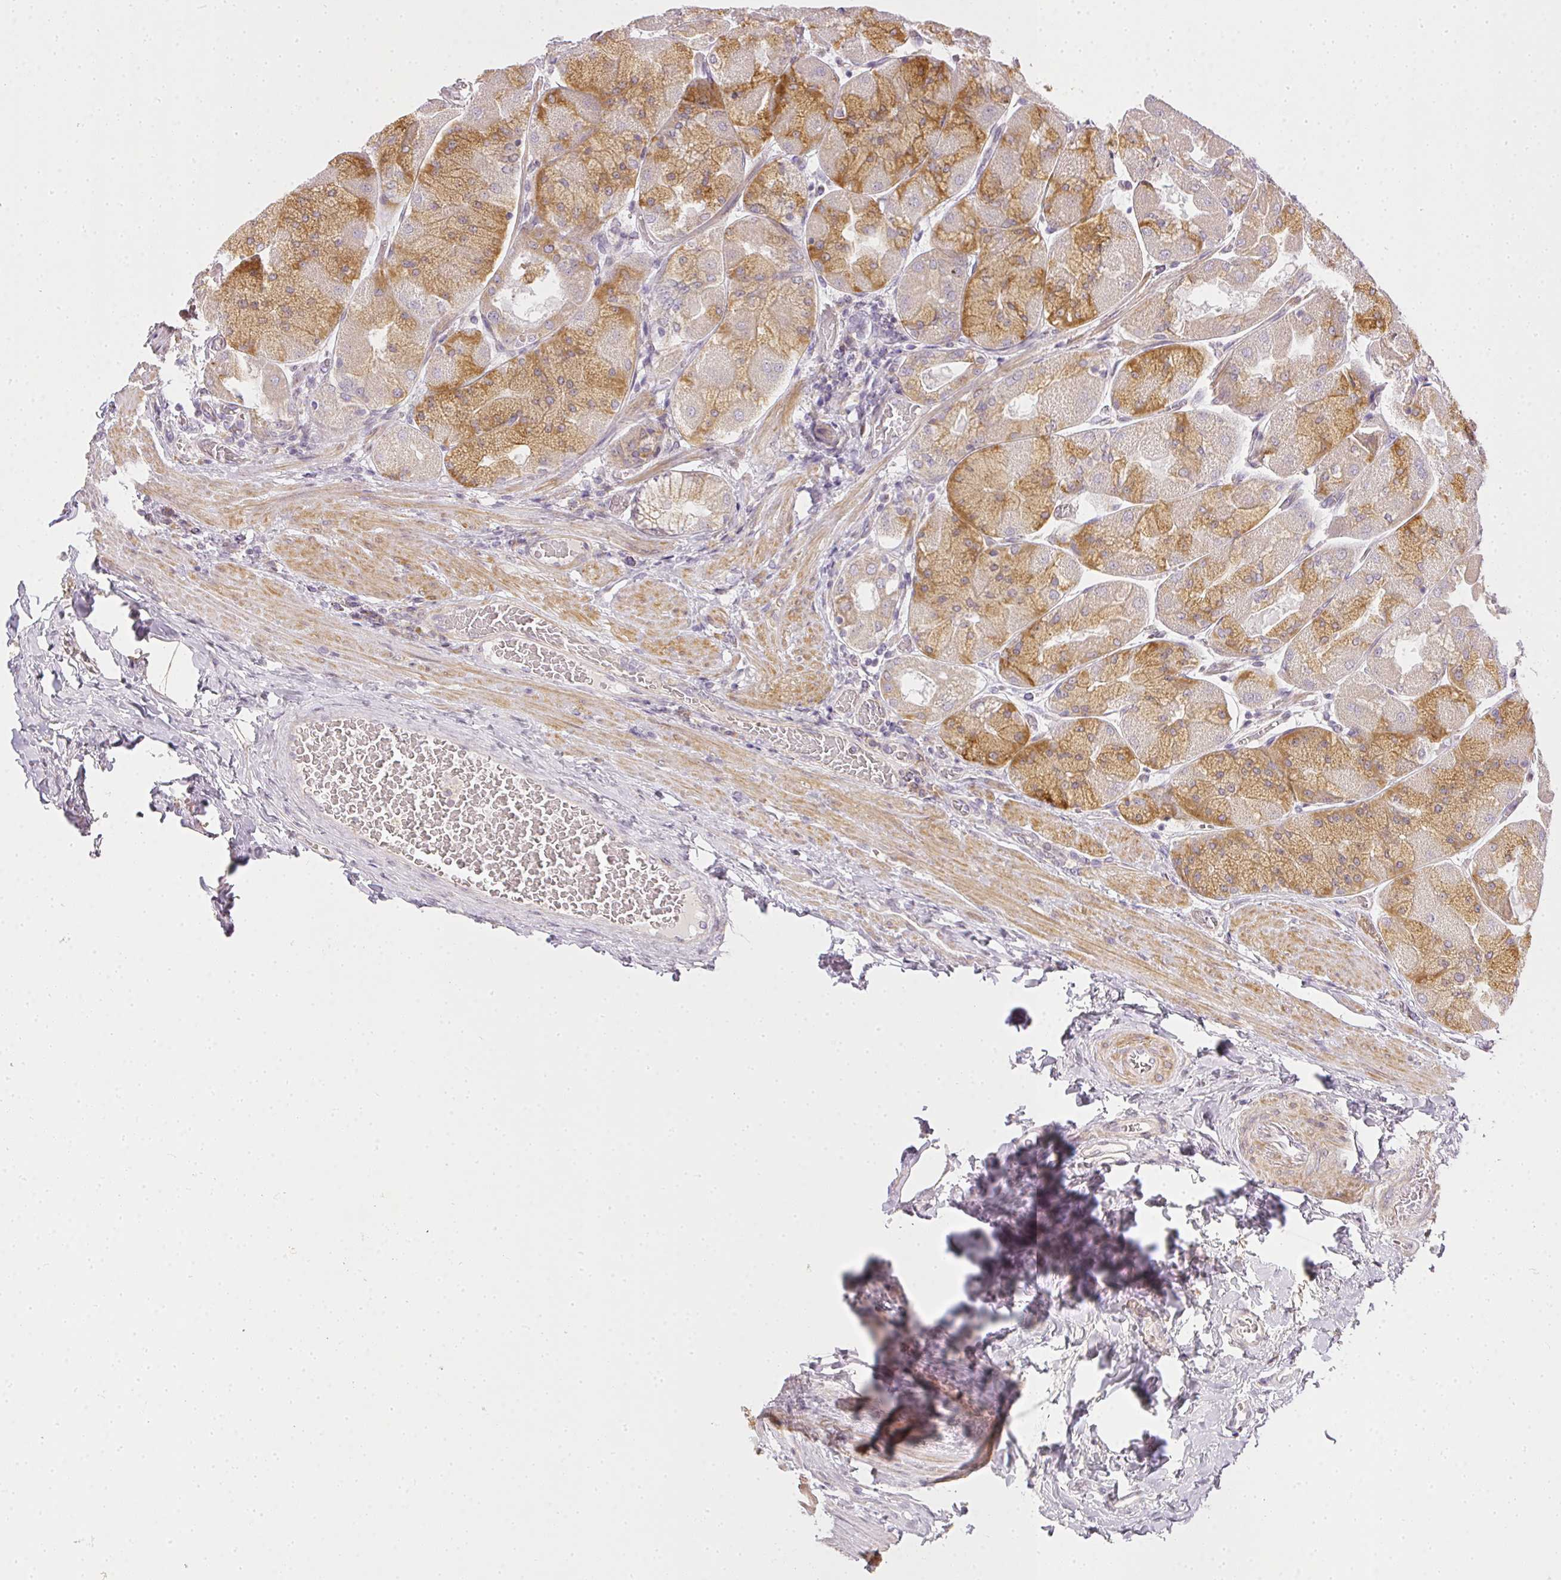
{"staining": {"intensity": "moderate", "quantity": "25%-75%", "location": "cytoplasmic/membranous"}, "tissue": "stomach", "cell_type": "Glandular cells", "image_type": "normal", "snomed": [{"axis": "morphology", "description": "Normal tissue, NOS"}, {"axis": "topography", "description": "Stomach"}], "caption": "A brown stain shows moderate cytoplasmic/membranous expression of a protein in glandular cells of unremarkable stomach. The protein of interest is shown in brown color, while the nuclei are stained blue.", "gene": "MED19", "patient": {"sex": "female", "age": 61}}